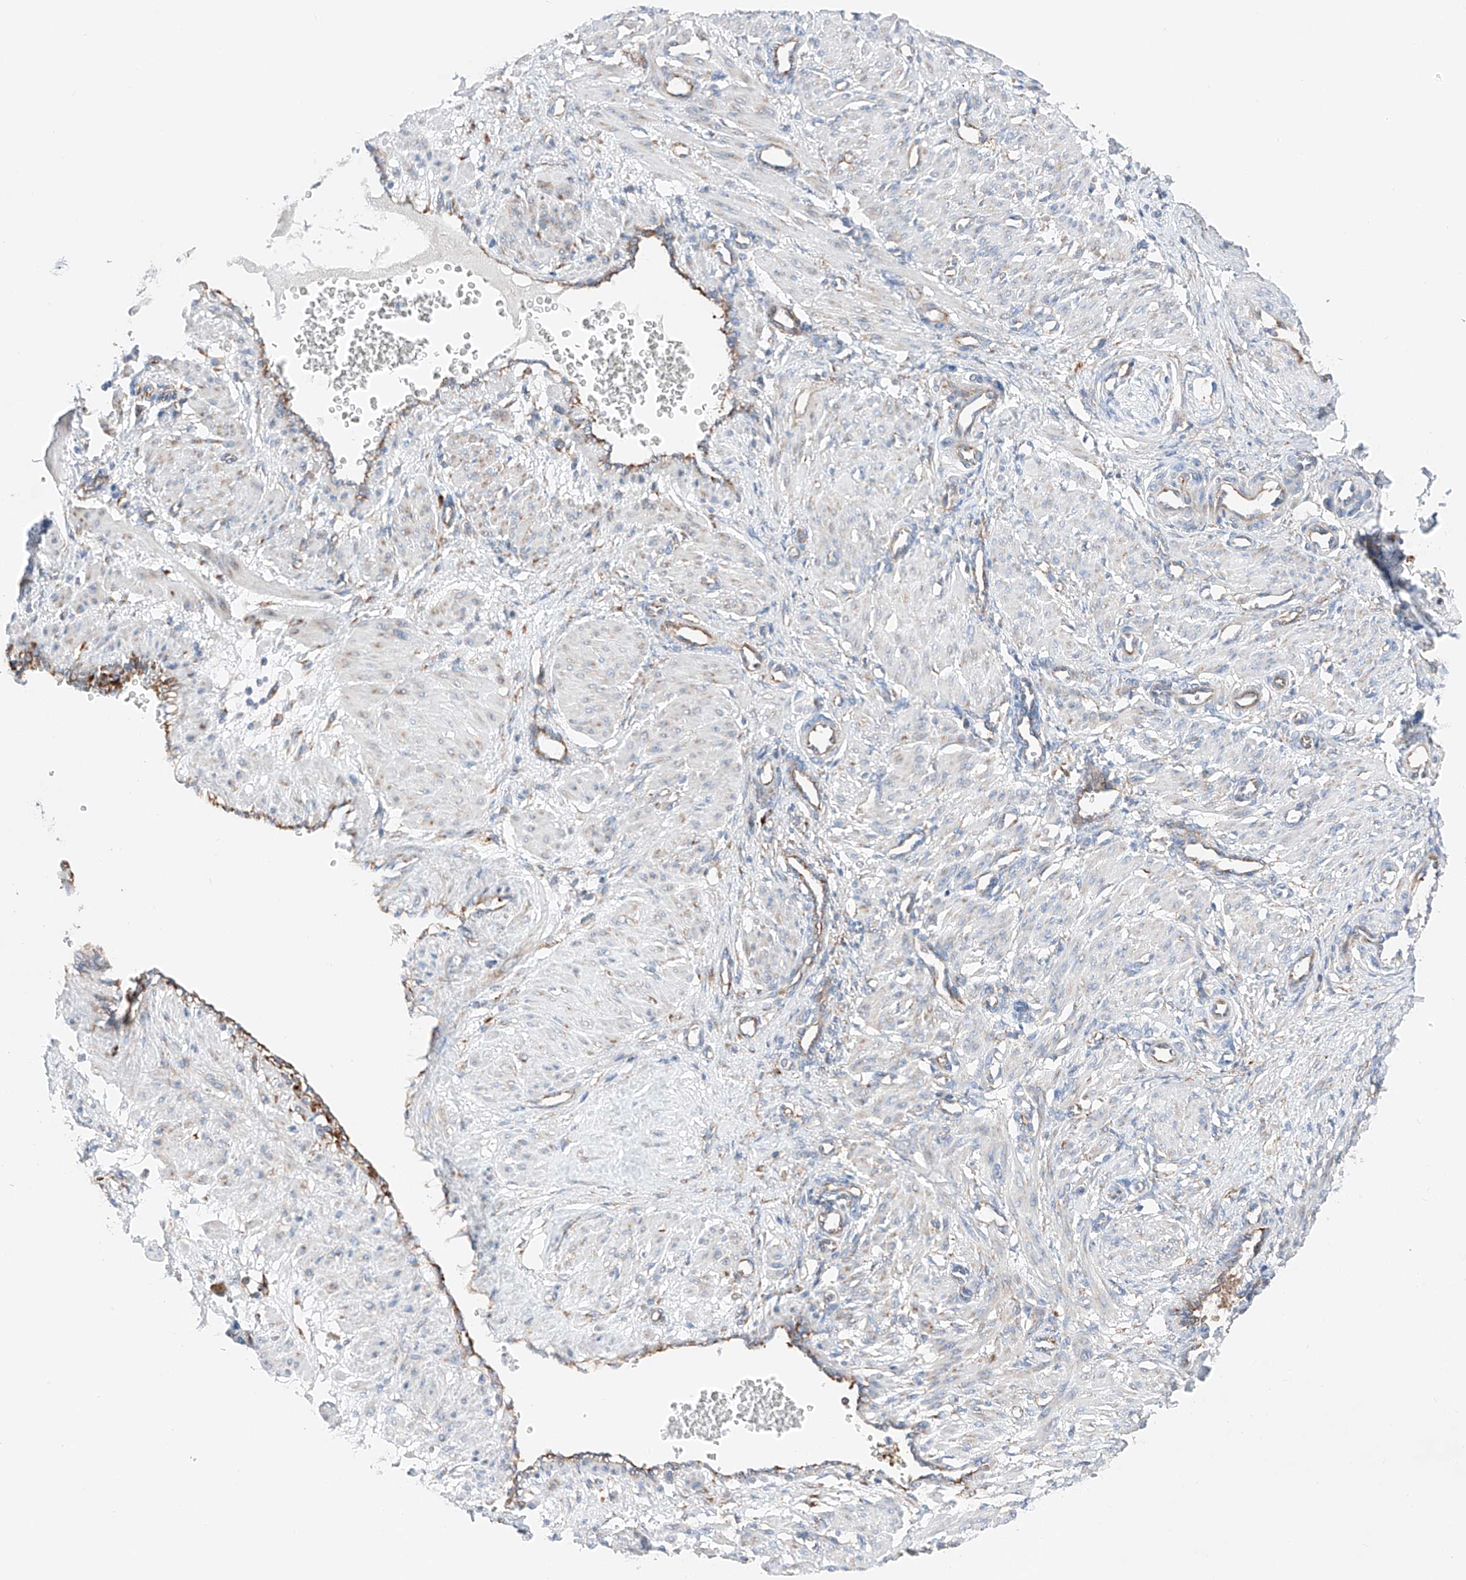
{"staining": {"intensity": "negative", "quantity": "none", "location": "none"}, "tissue": "smooth muscle", "cell_type": "Smooth muscle cells", "image_type": "normal", "snomed": [{"axis": "morphology", "description": "Normal tissue, NOS"}, {"axis": "topography", "description": "Endometrium"}], "caption": "Immunohistochemical staining of unremarkable human smooth muscle demonstrates no significant staining in smooth muscle cells. The staining is performed using DAB brown chromogen with nuclei counter-stained in using hematoxylin.", "gene": "CRELD1", "patient": {"sex": "female", "age": 33}}